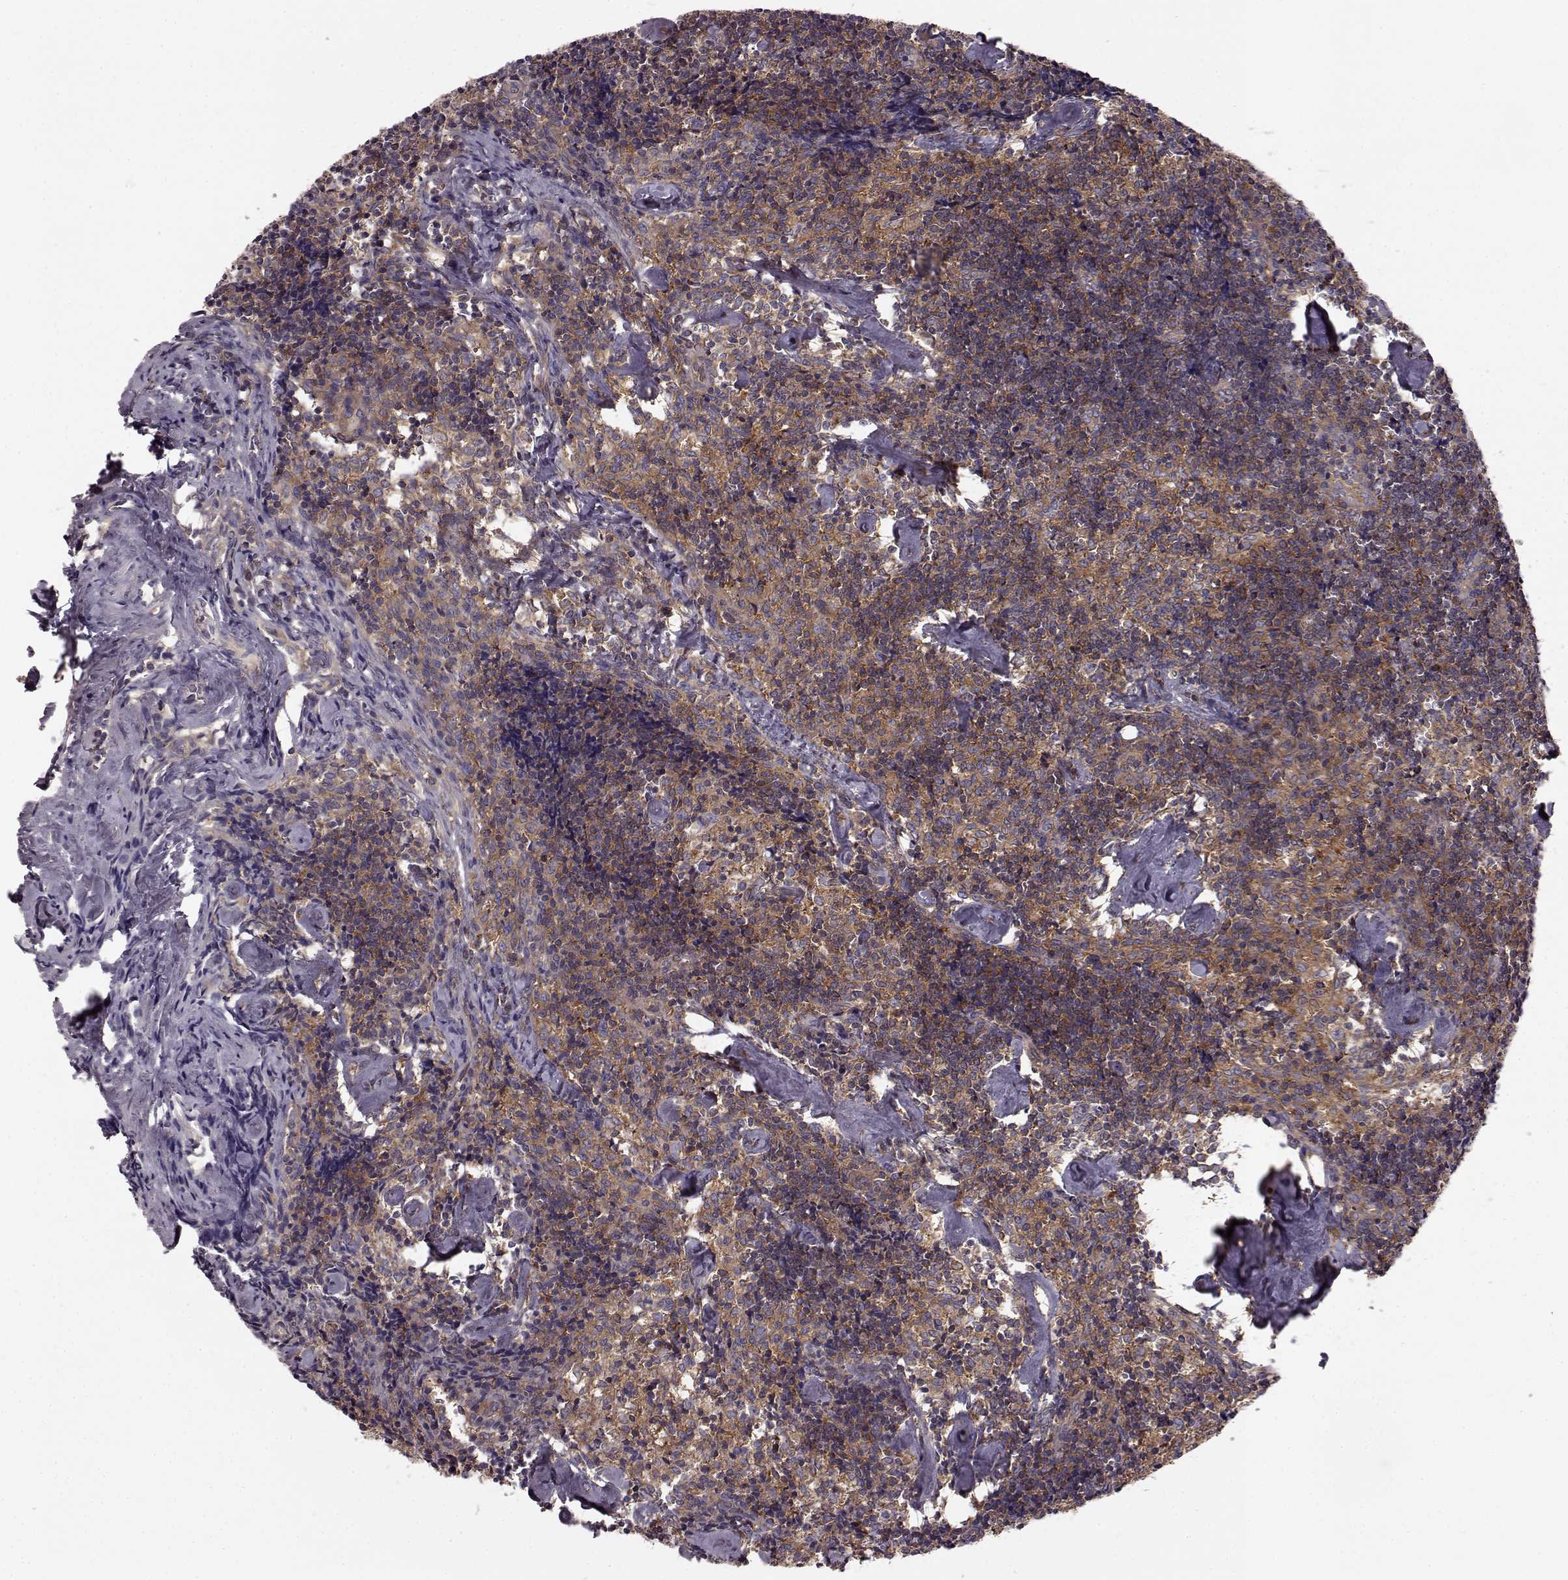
{"staining": {"intensity": "moderate", "quantity": "25%-75%", "location": "cytoplasmic/membranous"}, "tissue": "lymph node", "cell_type": "Non-germinal center cells", "image_type": "normal", "snomed": [{"axis": "morphology", "description": "Normal tissue, NOS"}, {"axis": "topography", "description": "Lymph node"}], "caption": "Lymph node stained for a protein demonstrates moderate cytoplasmic/membranous positivity in non-germinal center cells. (Stains: DAB (3,3'-diaminobenzidine) in brown, nuclei in blue, Microscopy: brightfield microscopy at high magnification).", "gene": "RABGAP1", "patient": {"sex": "female", "age": 50}}